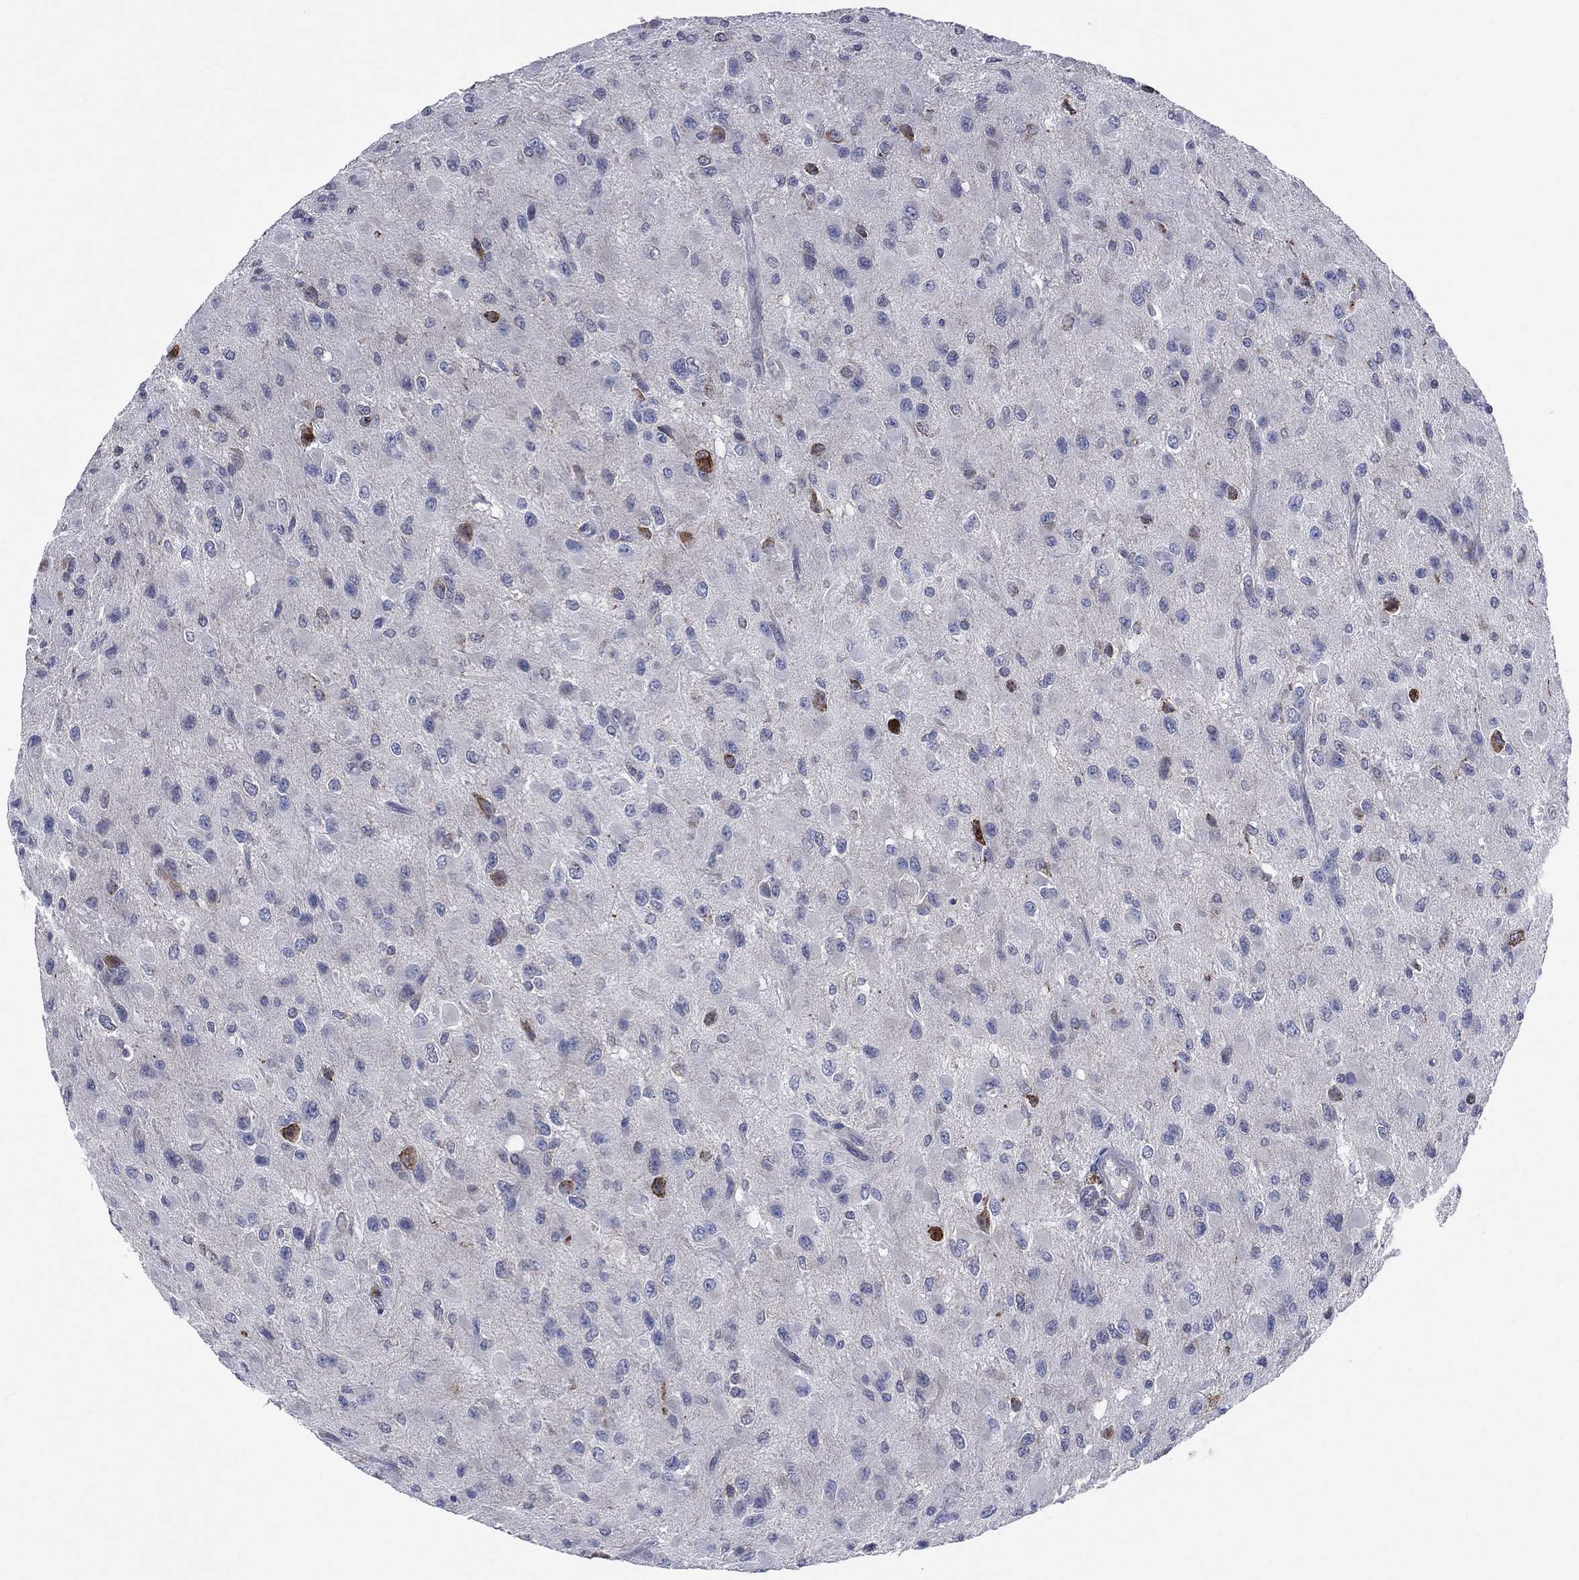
{"staining": {"intensity": "moderate", "quantity": "25%-75%", "location": "cytoplasmic/membranous"}, "tissue": "glioma", "cell_type": "Tumor cells", "image_type": "cancer", "snomed": [{"axis": "morphology", "description": "Glioma, malignant, High grade"}, {"axis": "topography", "description": "Cerebral cortex"}], "caption": "The histopathology image displays staining of malignant glioma (high-grade), revealing moderate cytoplasmic/membranous protein expression (brown color) within tumor cells.", "gene": "CCDC159", "patient": {"sex": "male", "age": 35}}